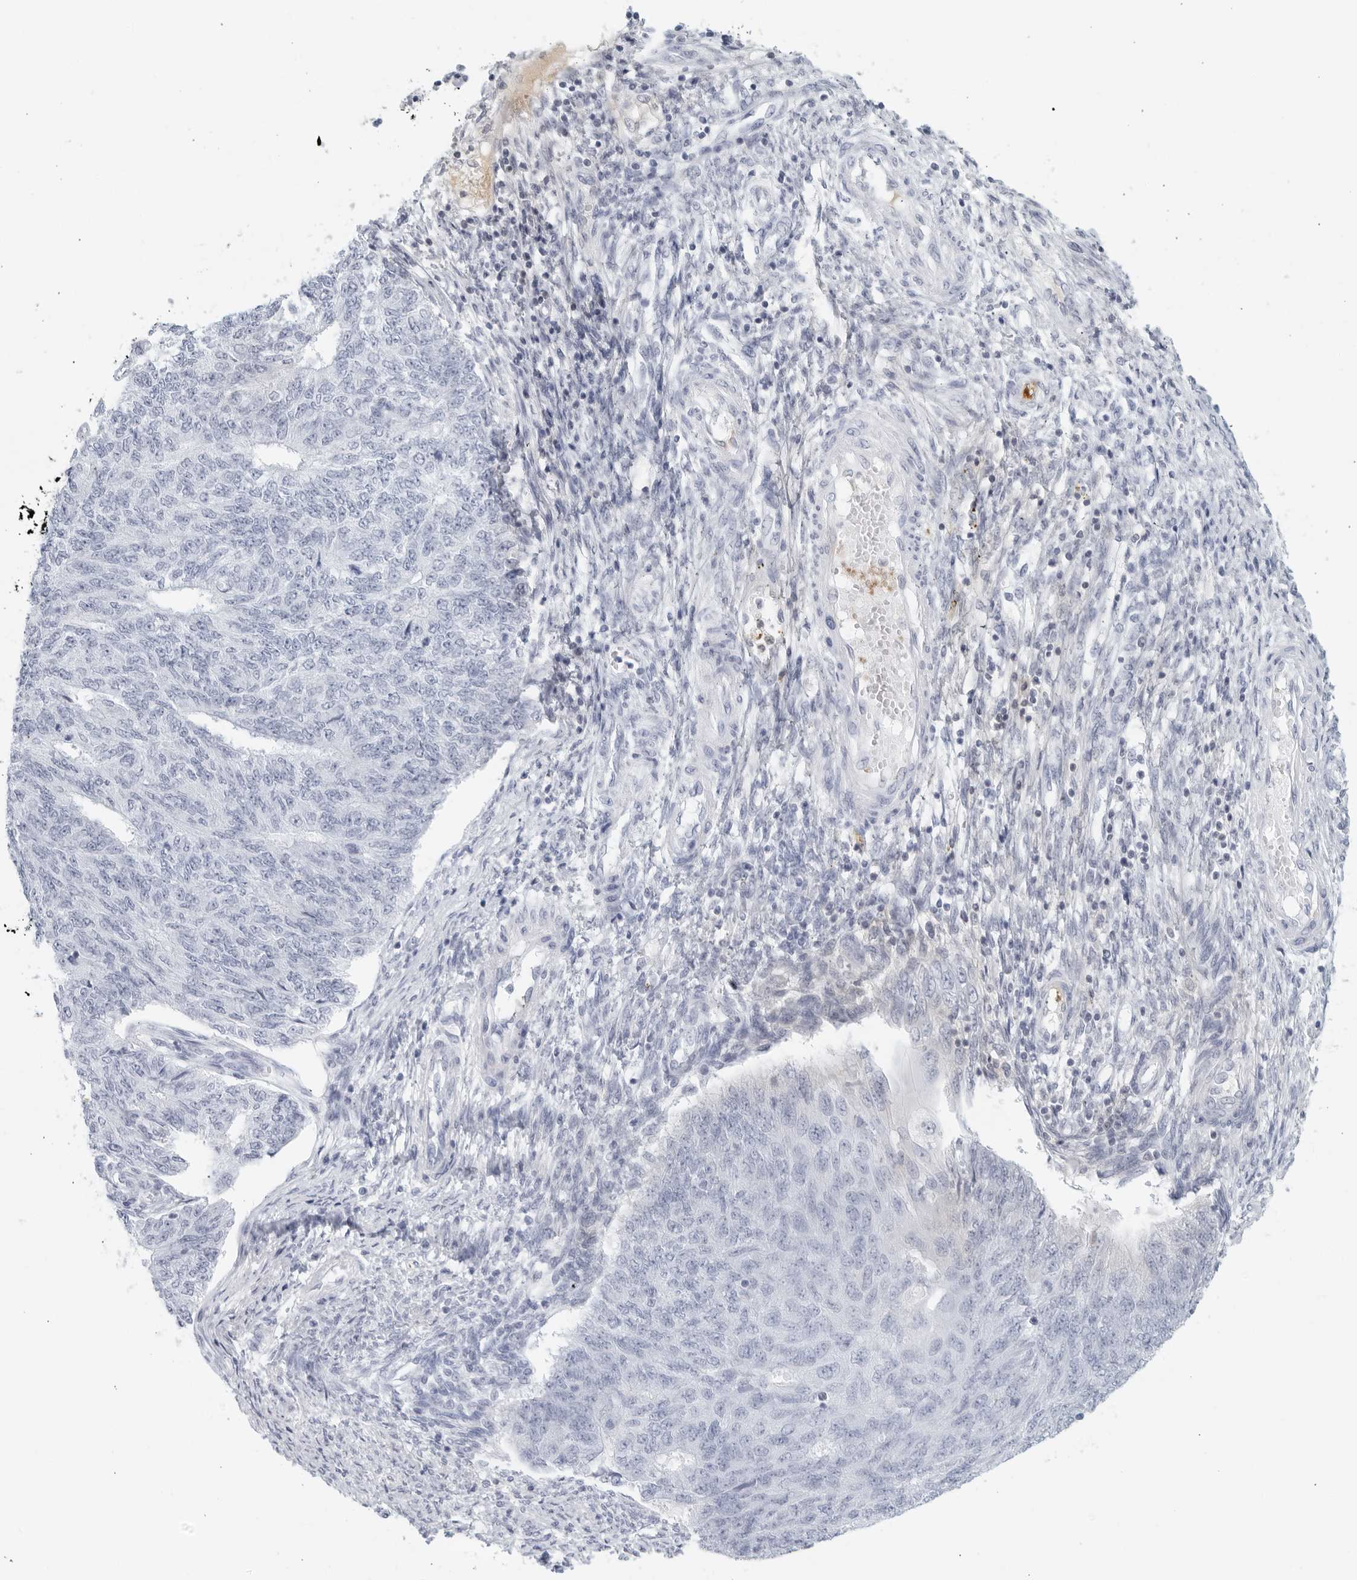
{"staining": {"intensity": "negative", "quantity": "none", "location": "none"}, "tissue": "endometrial cancer", "cell_type": "Tumor cells", "image_type": "cancer", "snomed": [{"axis": "morphology", "description": "Adenocarcinoma, NOS"}, {"axis": "topography", "description": "Endometrium"}], "caption": "Immunohistochemistry (IHC) image of endometrial cancer stained for a protein (brown), which demonstrates no staining in tumor cells.", "gene": "FGG", "patient": {"sex": "female", "age": 32}}